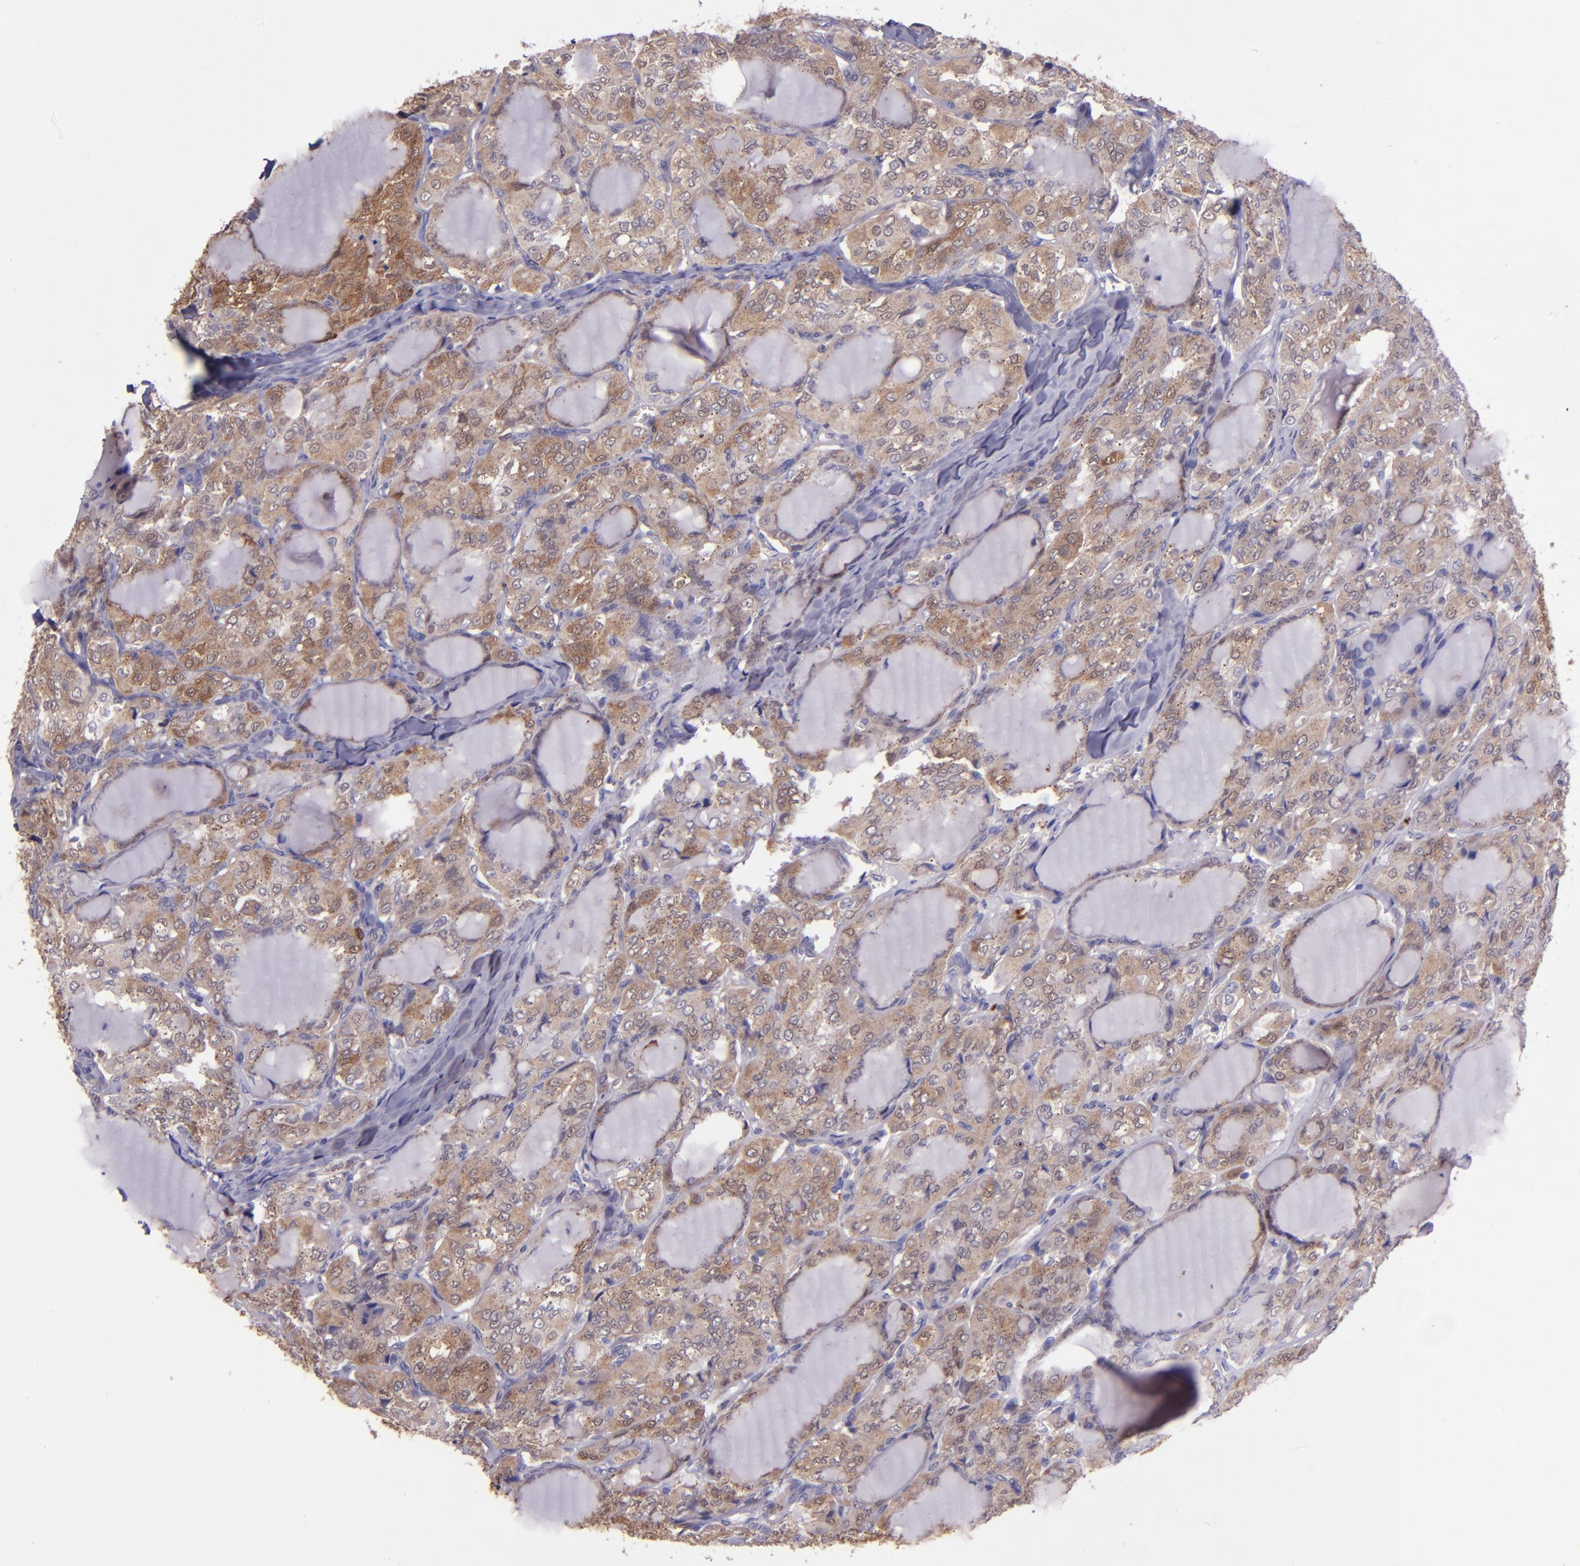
{"staining": {"intensity": "weak", "quantity": ">75%", "location": "cytoplasmic/membranous,nuclear"}, "tissue": "thyroid cancer", "cell_type": "Tumor cells", "image_type": "cancer", "snomed": [{"axis": "morphology", "description": "Papillary adenocarcinoma, NOS"}, {"axis": "topography", "description": "Thyroid gland"}], "caption": "Brown immunohistochemical staining in thyroid cancer (papillary adenocarcinoma) reveals weak cytoplasmic/membranous and nuclear positivity in about >75% of tumor cells. Using DAB (brown) and hematoxylin (blue) stains, captured at high magnification using brightfield microscopy.", "gene": "WASHC1", "patient": {"sex": "male", "age": 20}}